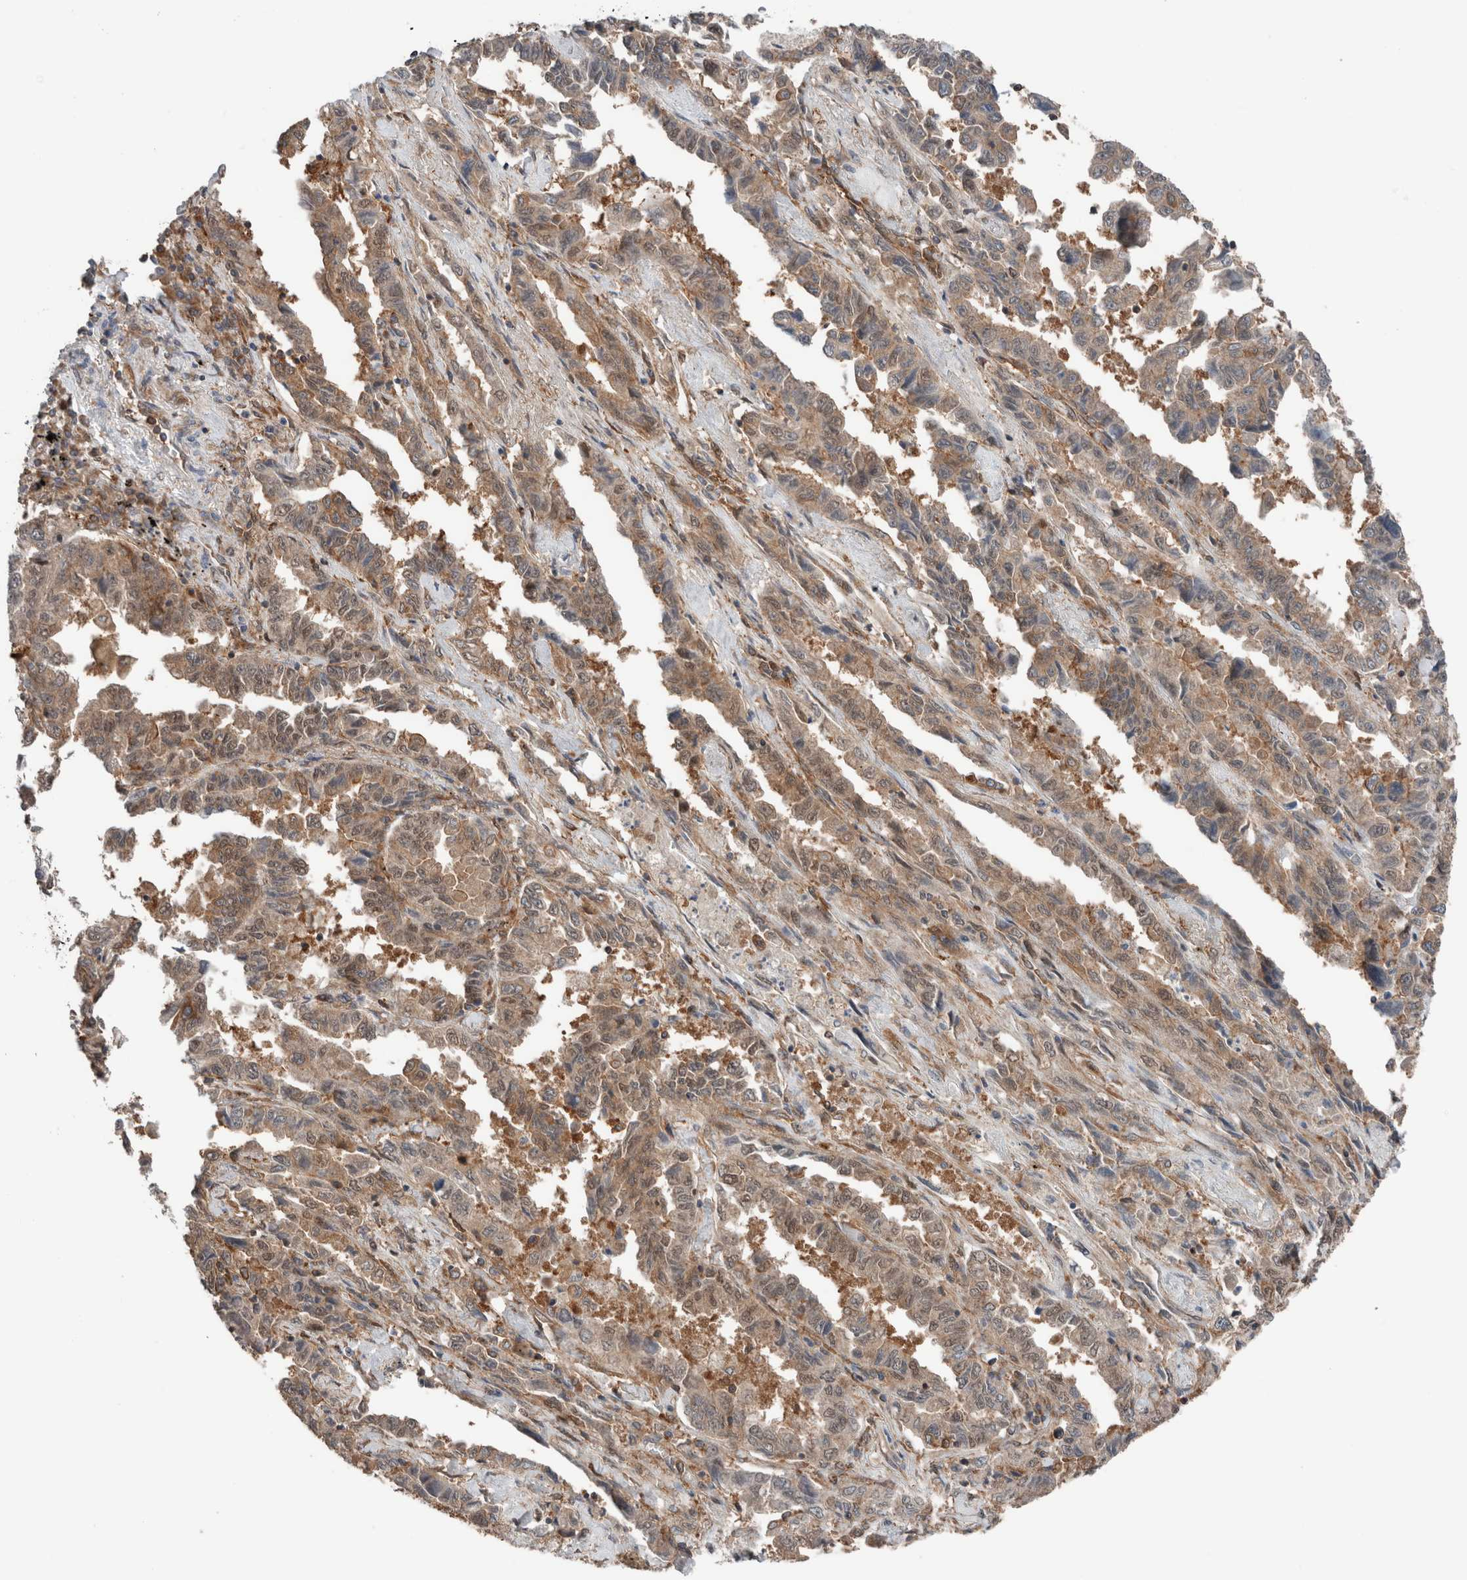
{"staining": {"intensity": "moderate", "quantity": ">75%", "location": "cytoplasmic/membranous,nuclear"}, "tissue": "lung cancer", "cell_type": "Tumor cells", "image_type": "cancer", "snomed": [{"axis": "morphology", "description": "Adenocarcinoma, NOS"}, {"axis": "topography", "description": "Lung"}], "caption": "Immunohistochemical staining of human lung adenocarcinoma exhibits moderate cytoplasmic/membranous and nuclear protein staining in approximately >75% of tumor cells.", "gene": "XPNPEP1", "patient": {"sex": "female", "age": 51}}